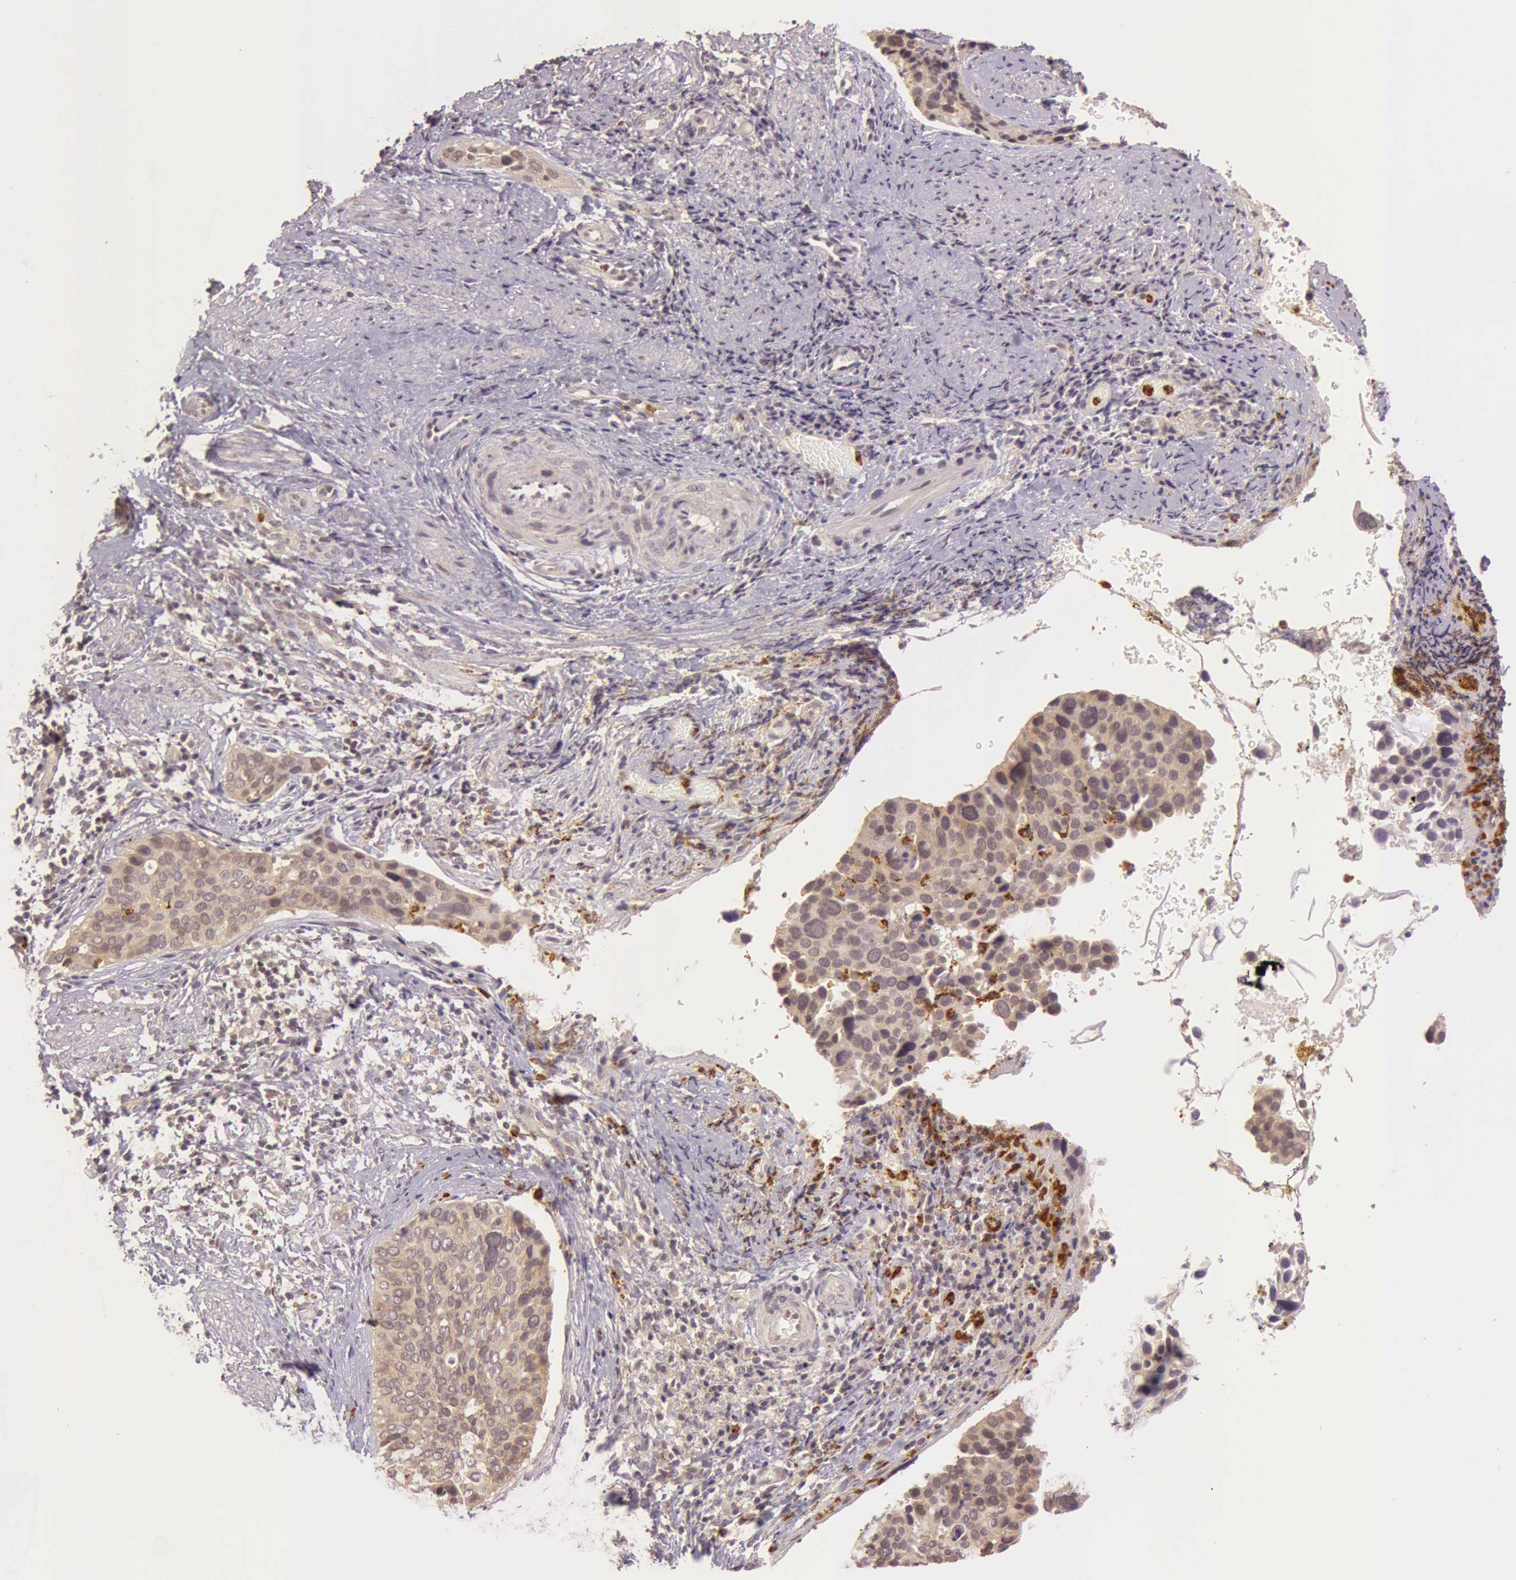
{"staining": {"intensity": "weak", "quantity": ">75%", "location": "cytoplasmic/membranous"}, "tissue": "cervical cancer", "cell_type": "Tumor cells", "image_type": "cancer", "snomed": [{"axis": "morphology", "description": "Squamous cell carcinoma, NOS"}, {"axis": "topography", "description": "Cervix"}], "caption": "This image displays immunohistochemistry (IHC) staining of cervical squamous cell carcinoma, with low weak cytoplasmic/membranous positivity in approximately >75% of tumor cells.", "gene": "ATG2B", "patient": {"sex": "female", "age": 31}}